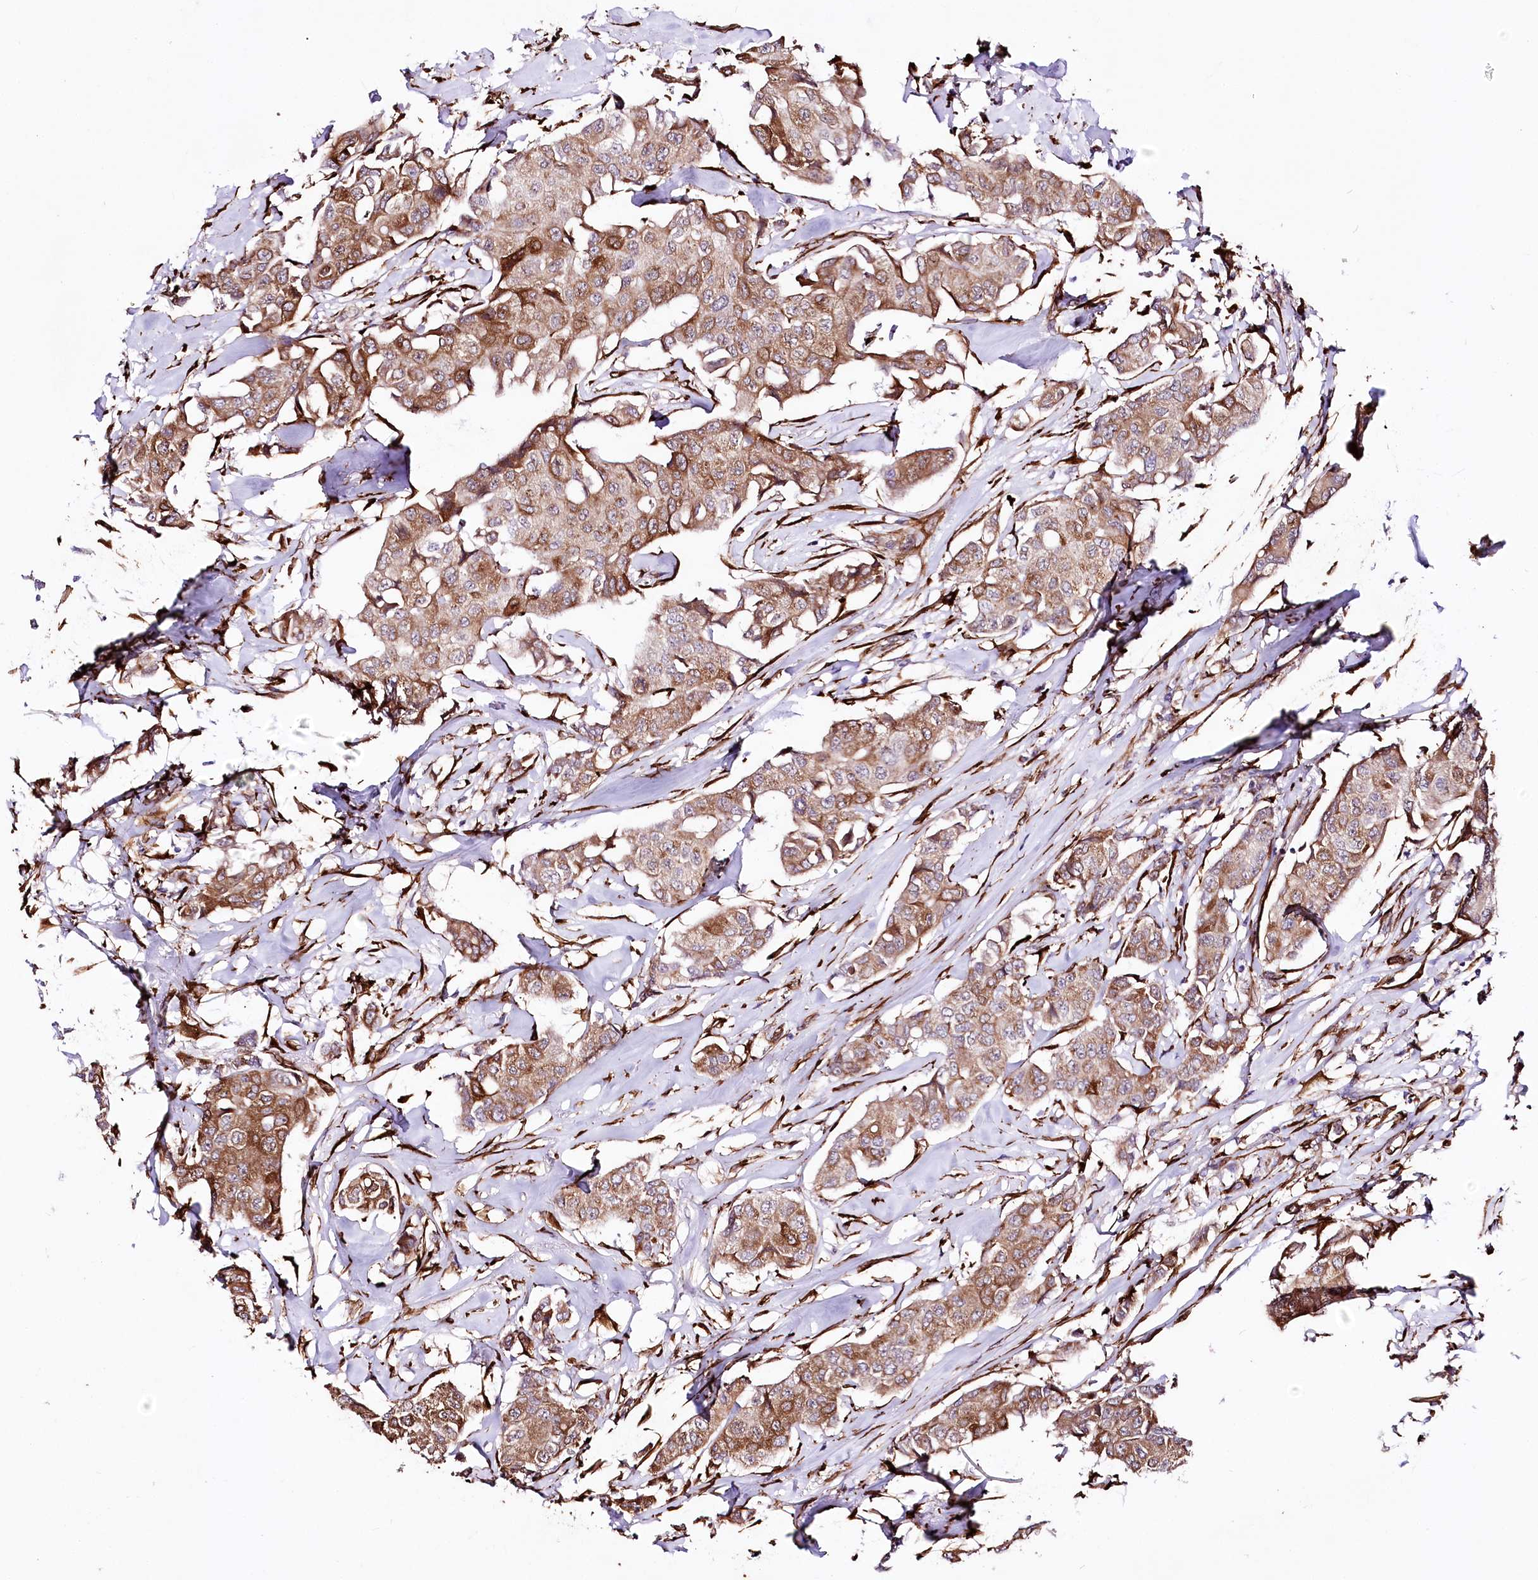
{"staining": {"intensity": "moderate", "quantity": ">75%", "location": "cytoplasmic/membranous"}, "tissue": "breast cancer", "cell_type": "Tumor cells", "image_type": "cancer", "snomed": [{"axis": "morphology", "description": "Duct carcinoma"}, {"axis": "topography", "description": "Breast"}], "caption": "Moderate cytoplasmic/membranous staining is identified in approximately >75% of tumor cells in breast infiltrating ductal carcinoma. (brown staining indicates protein expression, while blue staining denotes nuclei).", "gene": "WWC1", "patient": {"sex": "female", "age": 80}}